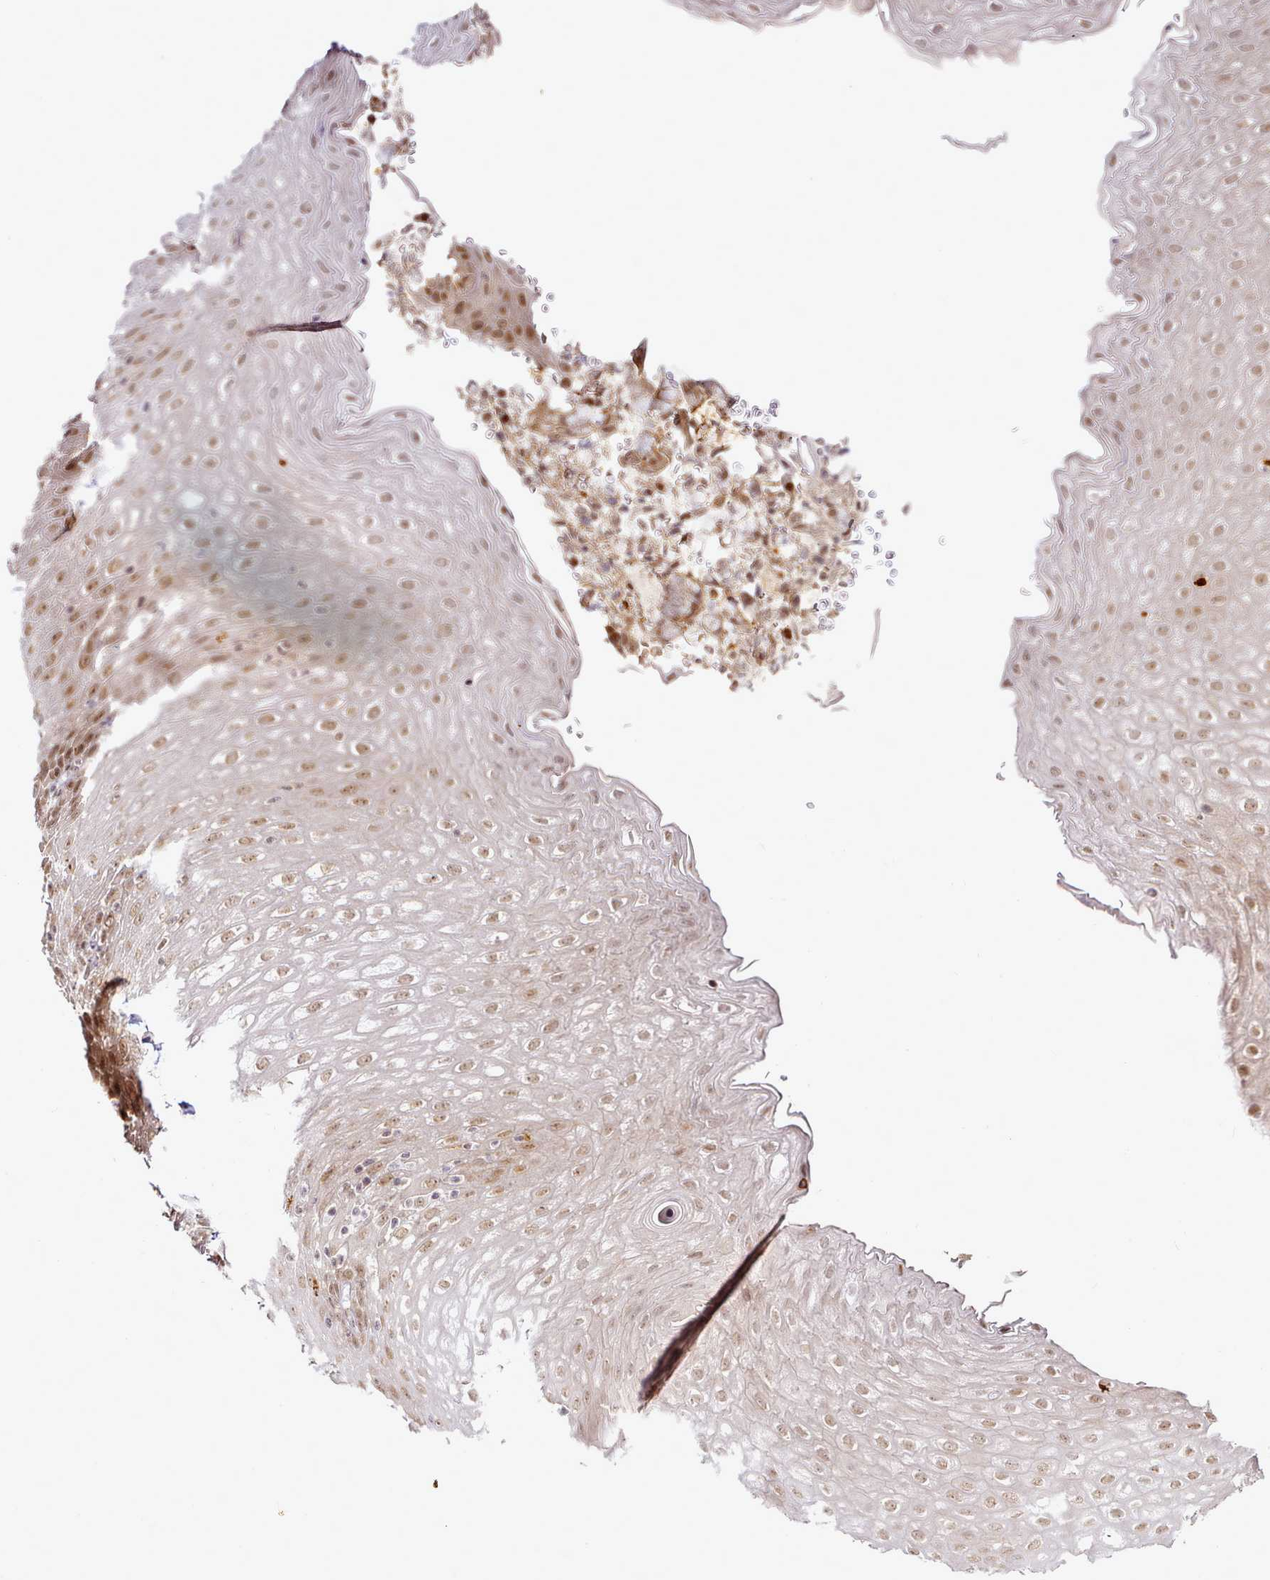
{"staining": {"intensity": "moderate", "quantity": ">75%", "location": "nuclear"}, "tissue": "esophagus", "cell_type": "Squamous epithelial cells", "image_type": "normal", "snomed": [{"axis": "morphology", "description": "Normal tissue, NOS"}, {"axis": "topography", "description": "Esophagus"}], "caption": "Esophagus stained for a protein (brown) reveals moderate nuclear positive expression in approximately >75% of squamous epithelial cells.", "gene": "SYT15B", "patient": {"sex": "female", "age": 61}}